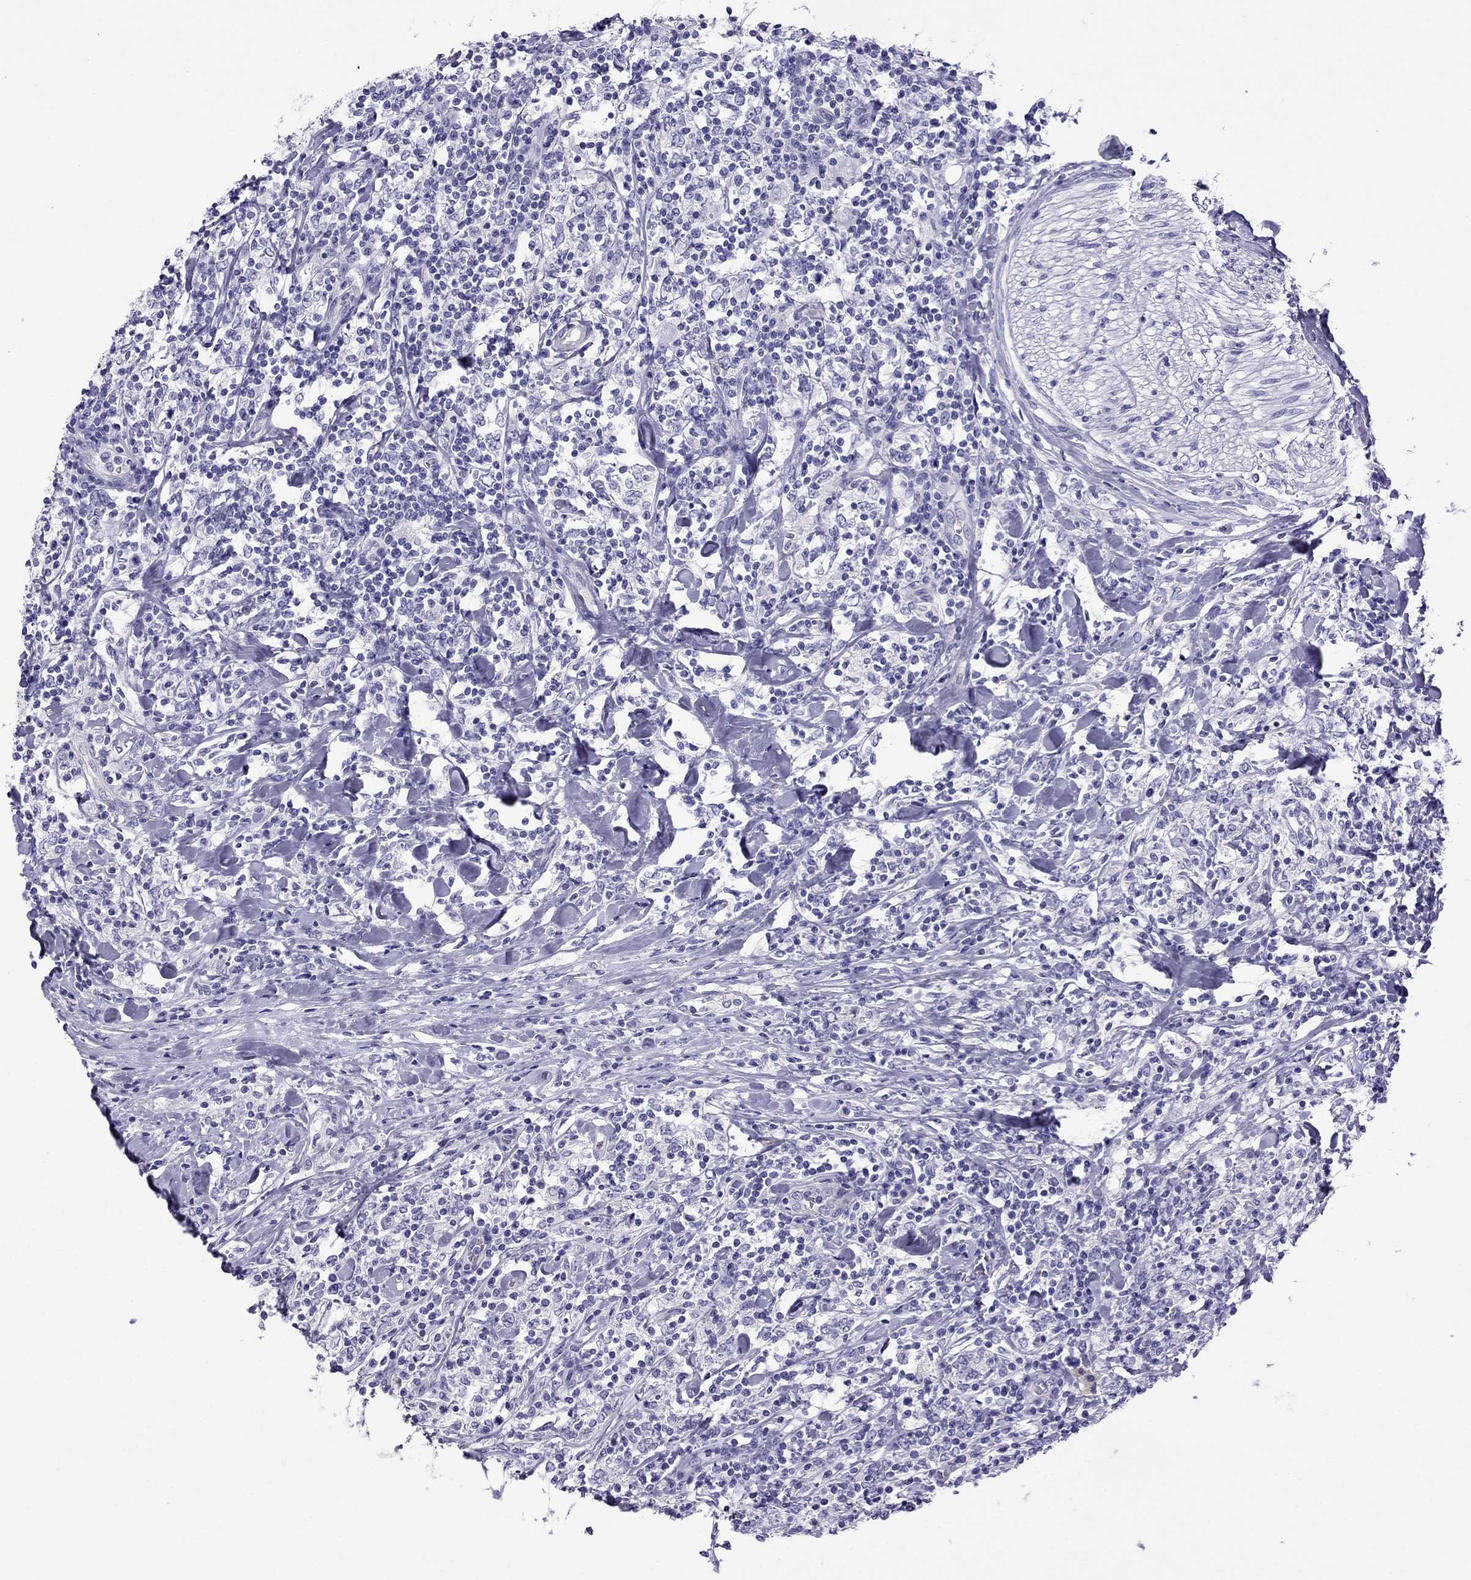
{"staining": {"intensity": "negative", "quantity": "none", "location": "none"}, "tissue": "lymphoma", "cell_type": "Tumor cells", "image_type": "cancer", "snomed": [{"axis": "morphology", "description": "Malignant lymphoma, non-Hodgkin's type, High grade"}, {"axis": "topography", "description": "Lymph node"}], "caption": "Immunohistochemistry (IHC) micrograph of human lymphoma stained for a protein (brown), which exhibits no expression in tumor cells. The staining is performed using DAB (3,3'-diaminobenzidine) brown chromogen with nuclei counter-stained in using hematoxylin.", "gene": "MYL11", "patient": {"sex": "female", "age": 84}}